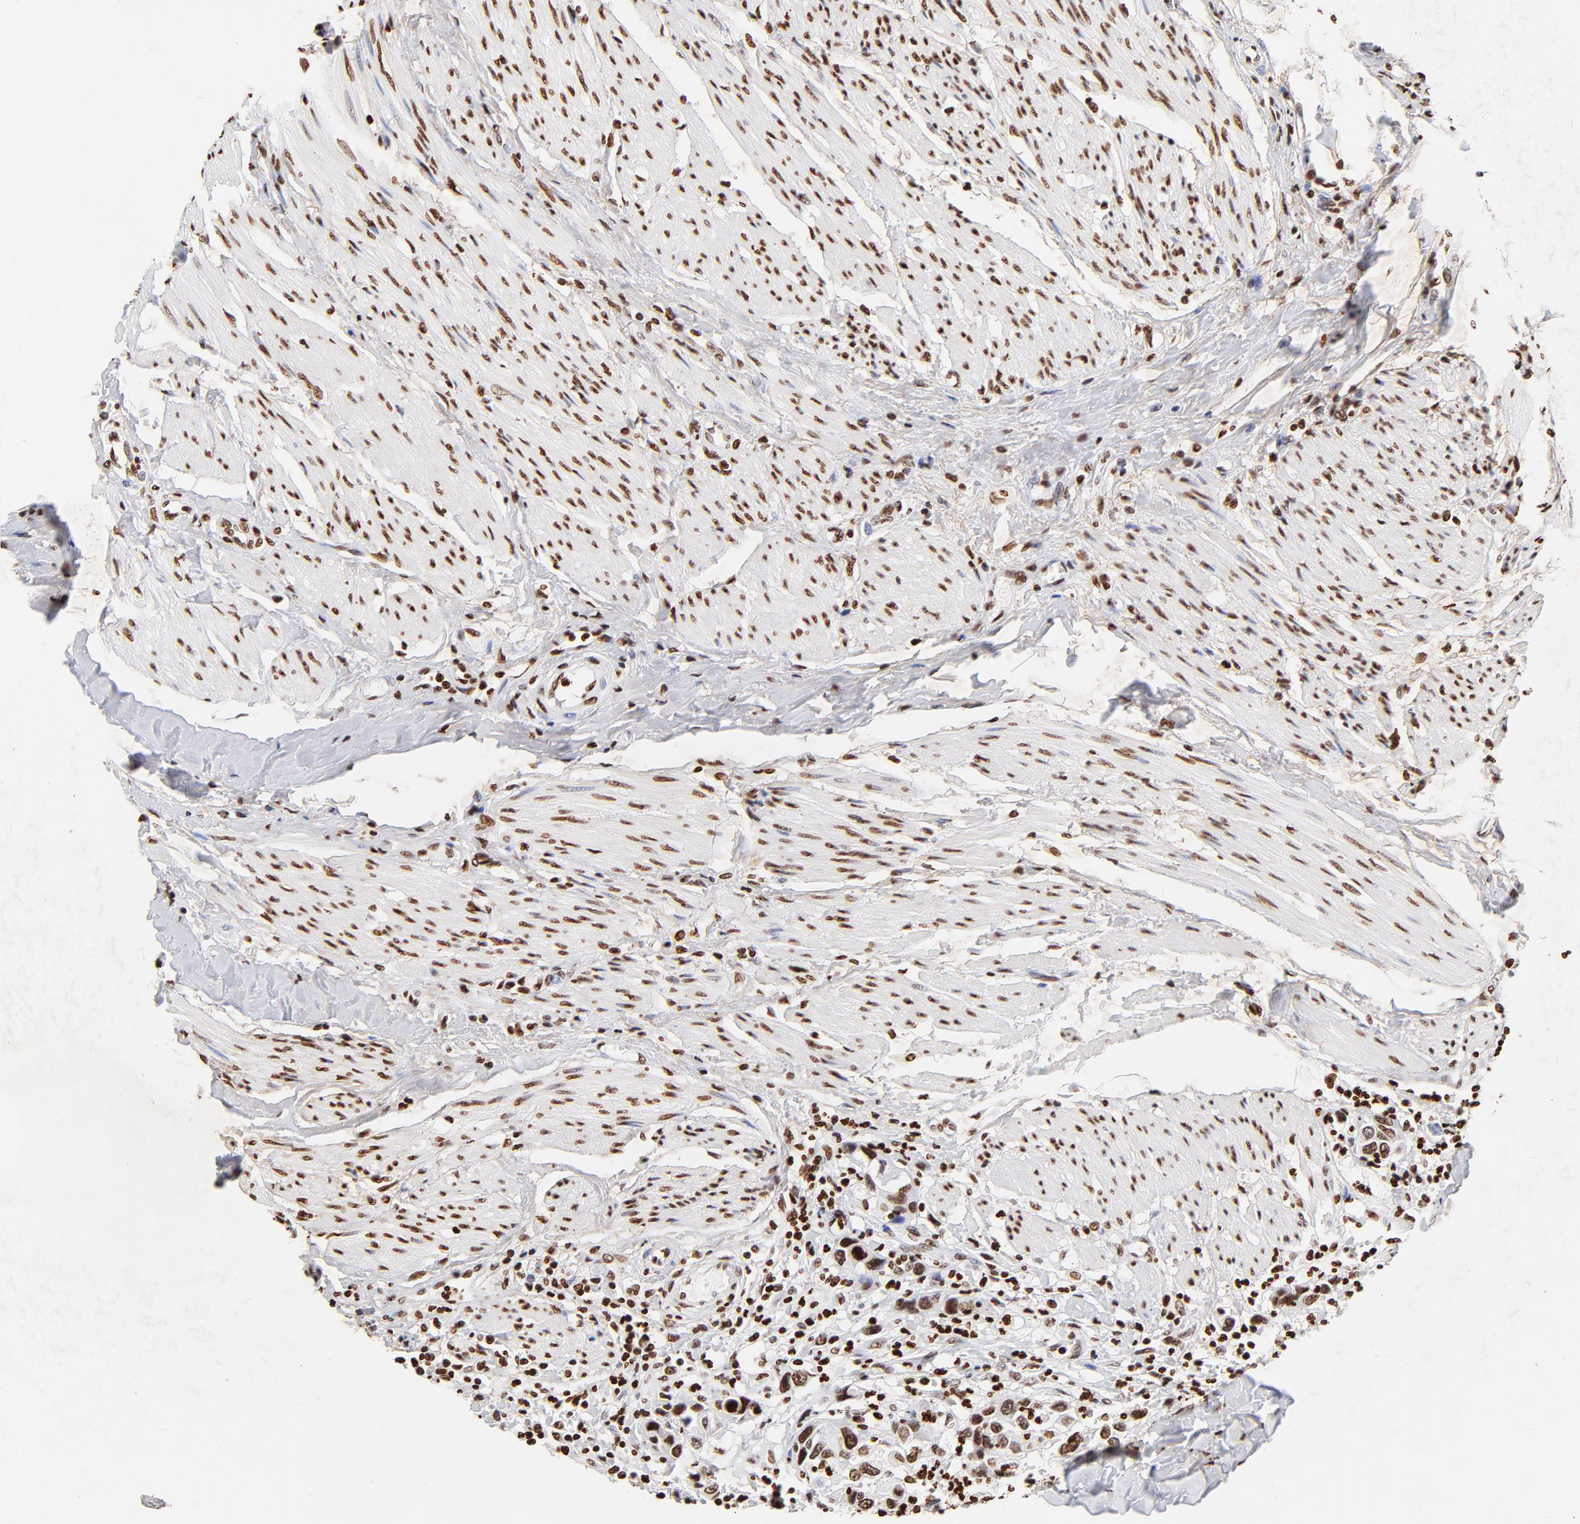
{"staining": {"intensity": "strong", "quantity": ">75%", "location": "nuclear"}, "tissue": "urothelial cancer", "cell_type": "Tumor cells", "image_type": "cancer", "snomed": [{"axis": "morphology", "description": "Urothelial carcinoma, High grade"}, {"axis": "topography", "description": "Urinary bladder"}], "caption": "Protein staining by IHC shows strong nuclear positivity in about >75% of tumor cells in urothelial cancer. The staining is performed using DAB brown chromogen to label protein expression. The nuclei are counter-stained blue using hematoxylin.", "gene": "FBH1", "patient": {"sex": "male", "age": 66}}